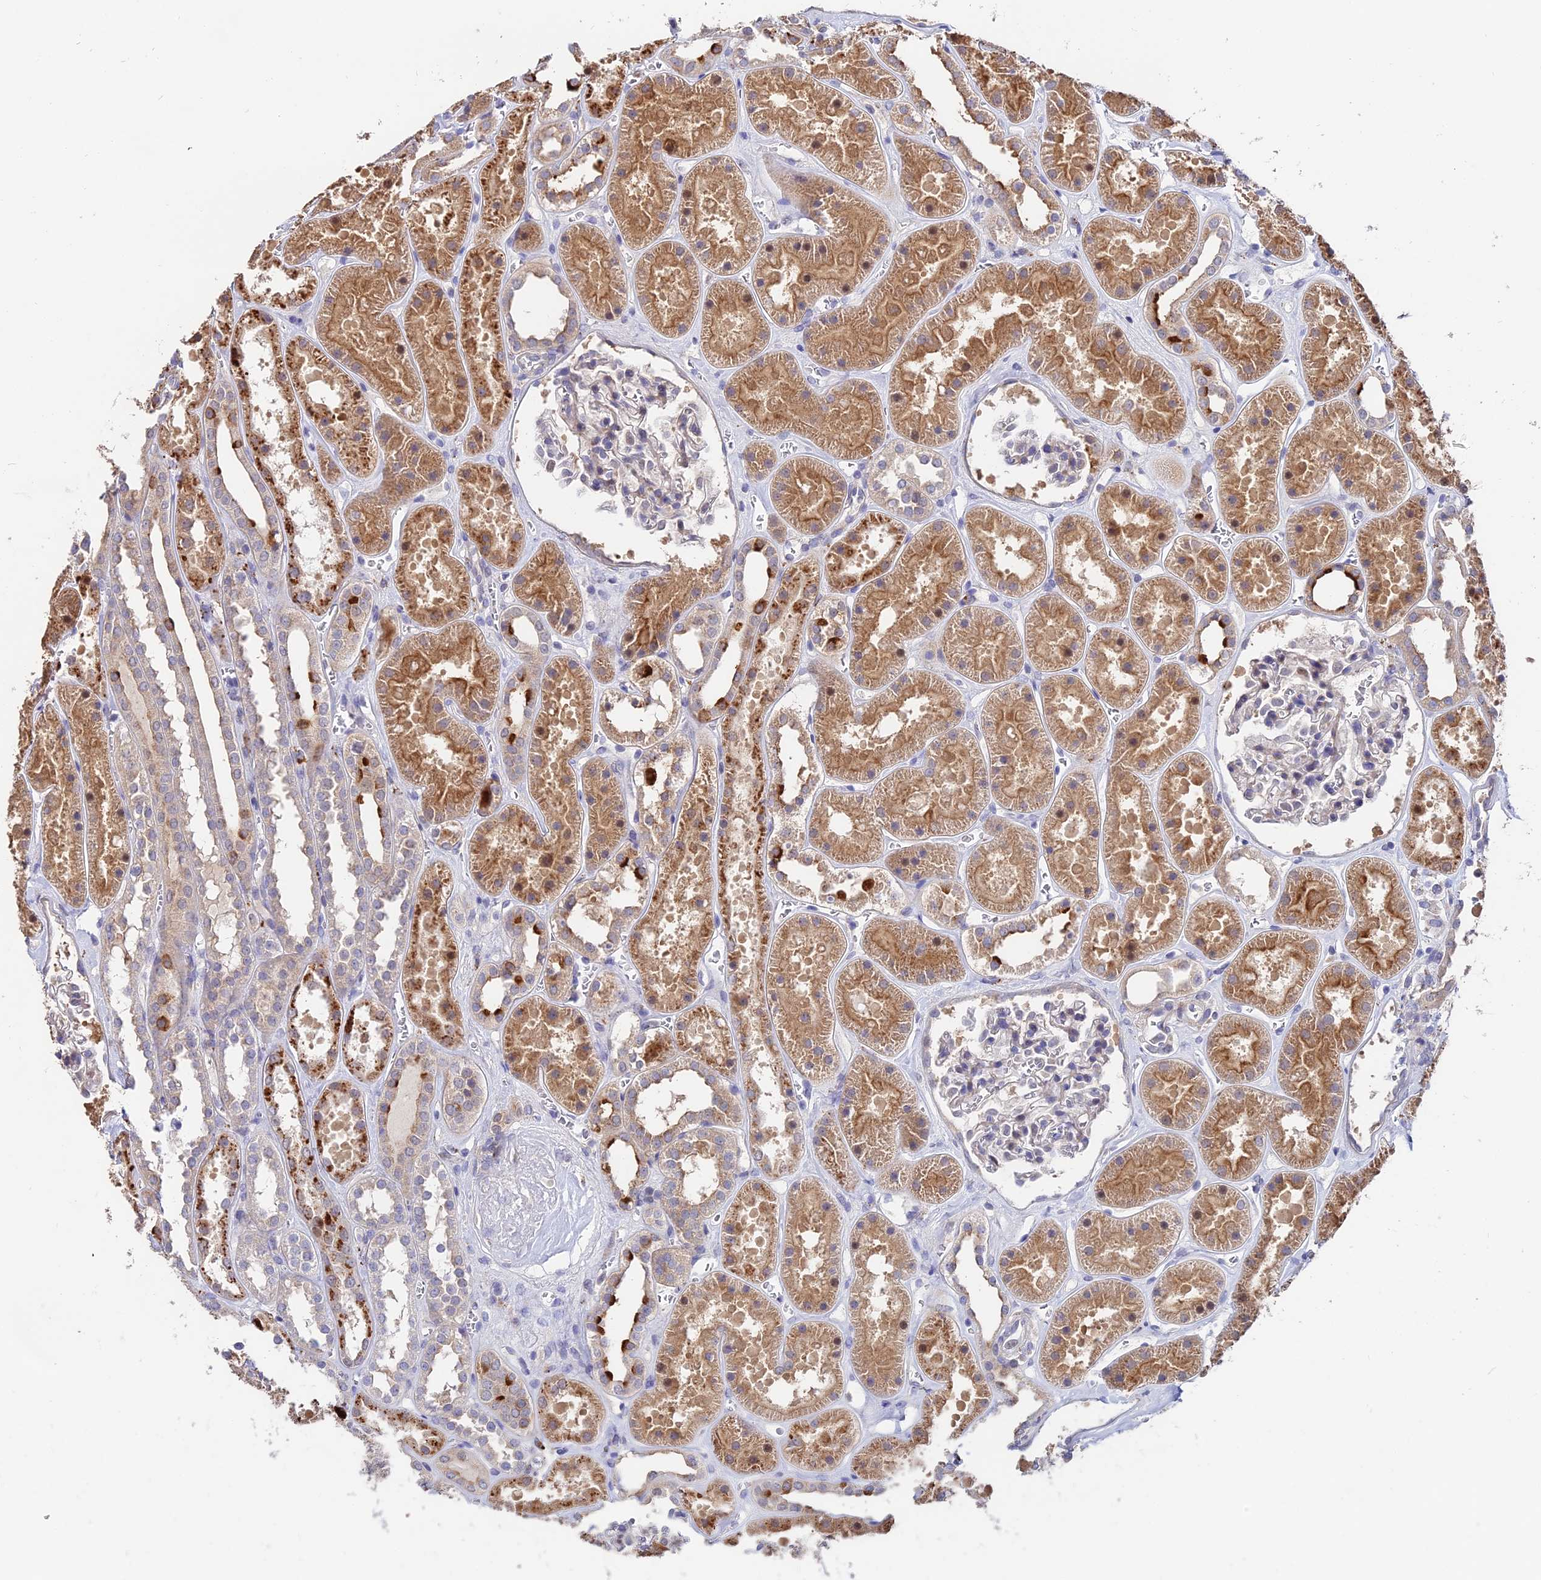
{"staining": {"intensity": "weak", "quantity": "<25%", "location": "cytoplasmic/membranous"}, "tissue": "kidney", "cell_type": "Cells in glomeruli", "image_type": "normal", "snomed": [{"axis": "morphology", "description": "Normal tissue, NOS"}, {"axis": "topography", "description": "Kidney"}], "caption": "Immunohistochemical staining of benign kidney exhibits no significant positivity in cells in glomeruli.", "gene": "ACTR5", "patient": {"sex": "female", "age": 41}}